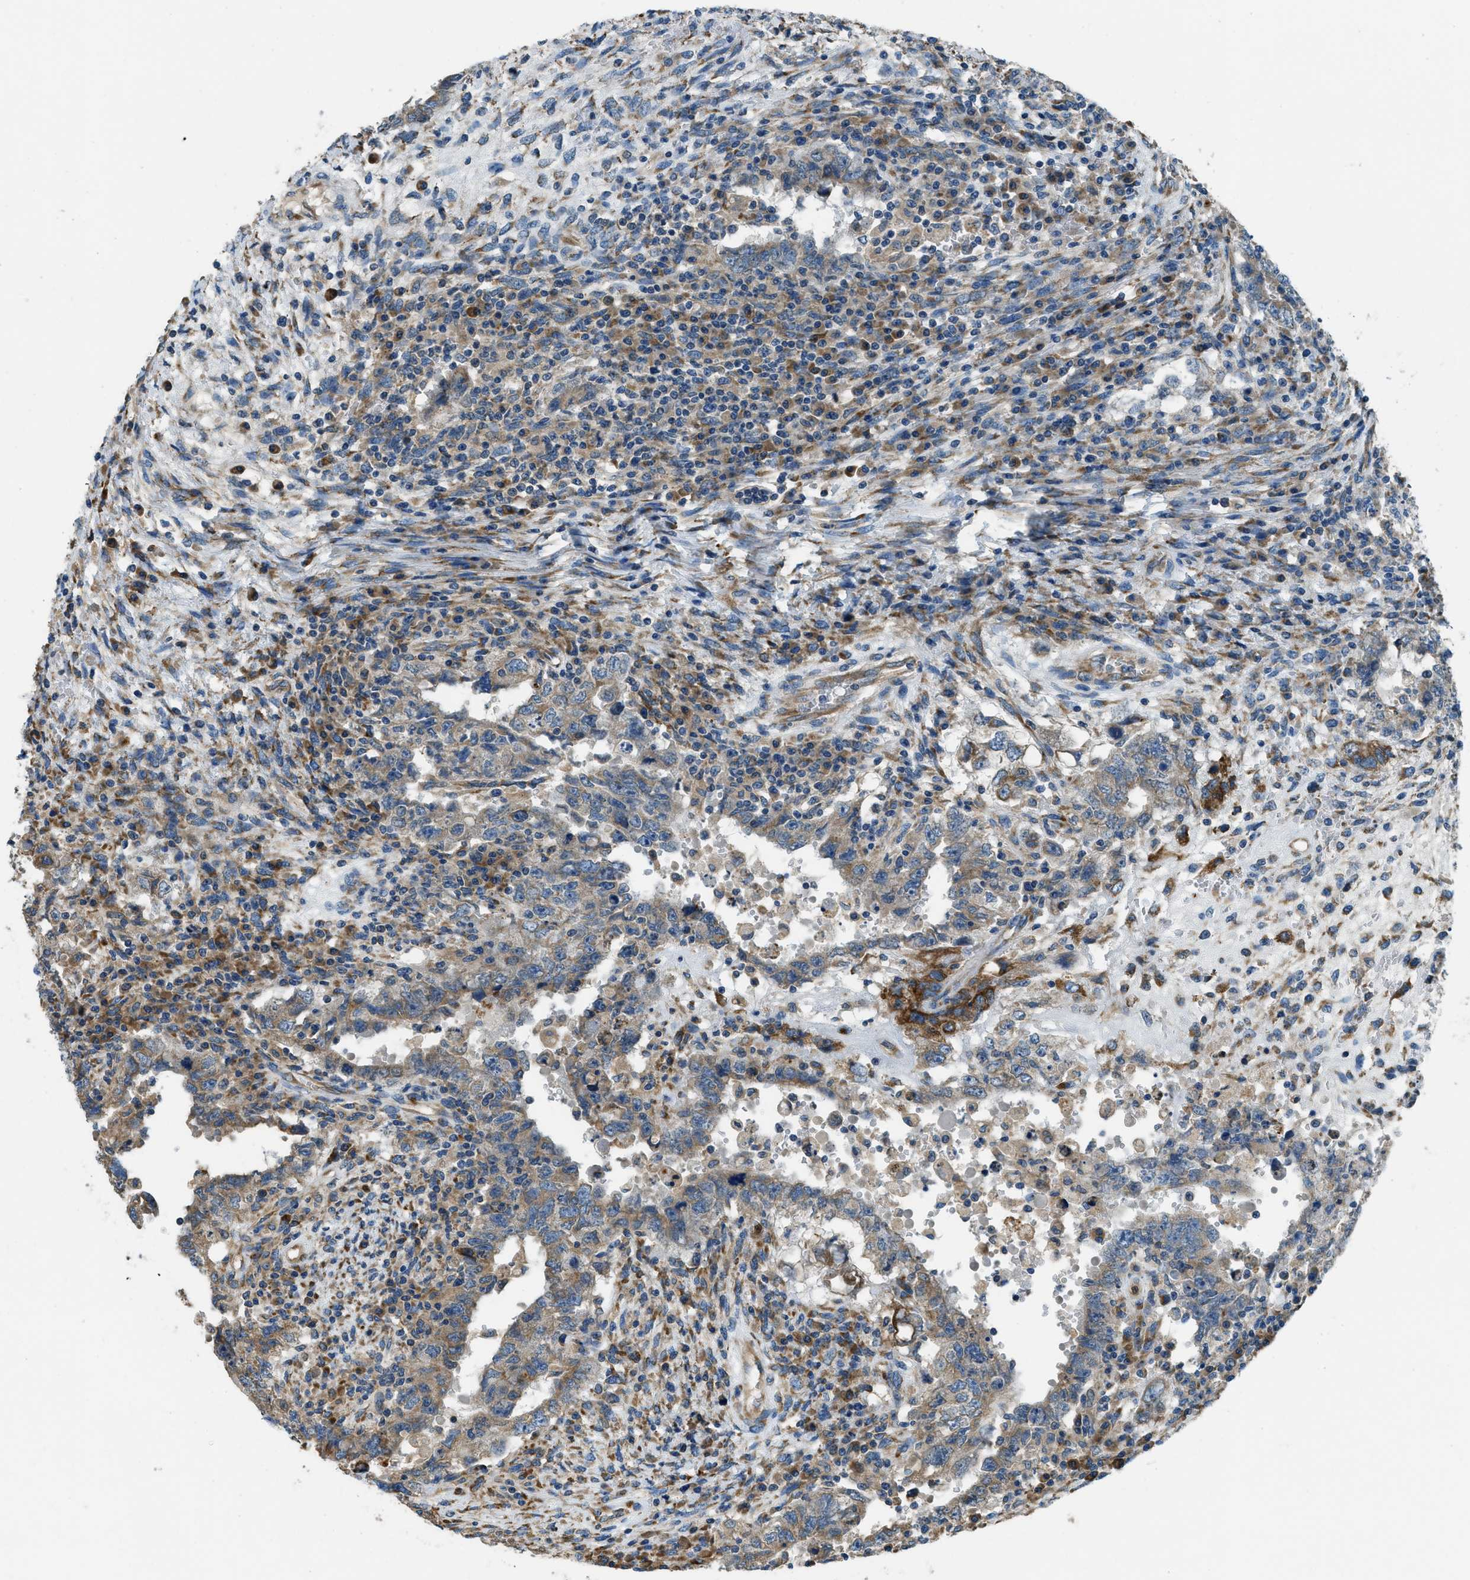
{"staining": {"intensity": "weak", "quantity": ">75%", "location": "cytoplasmic/membranous"}, "tissue": "testis cancer", "cell_type": "Tumor cells", "image_type": "cancer", "snomed": [{"axis": "morphology", "description": "Carcinoma, Embryonal, NOS"}, {"axis": "topography", "description": "Testis"}], "caption": "Immunohistochemistry staining of testis embryonal carcinoma, which demonstrates low levels of weak cytoplasmic/membranous staining in about >75% of tumor cells indicating weak cytoplasmic/membranous protein positivity. The staining was performed using DAB (3,3'-diaminobenzidine) (brown) for protein detection and nuclei were counterstained in hematoxylin (blue).", "gene": "GIMAP8", "patient": {"sex": "male", "age": 26}}